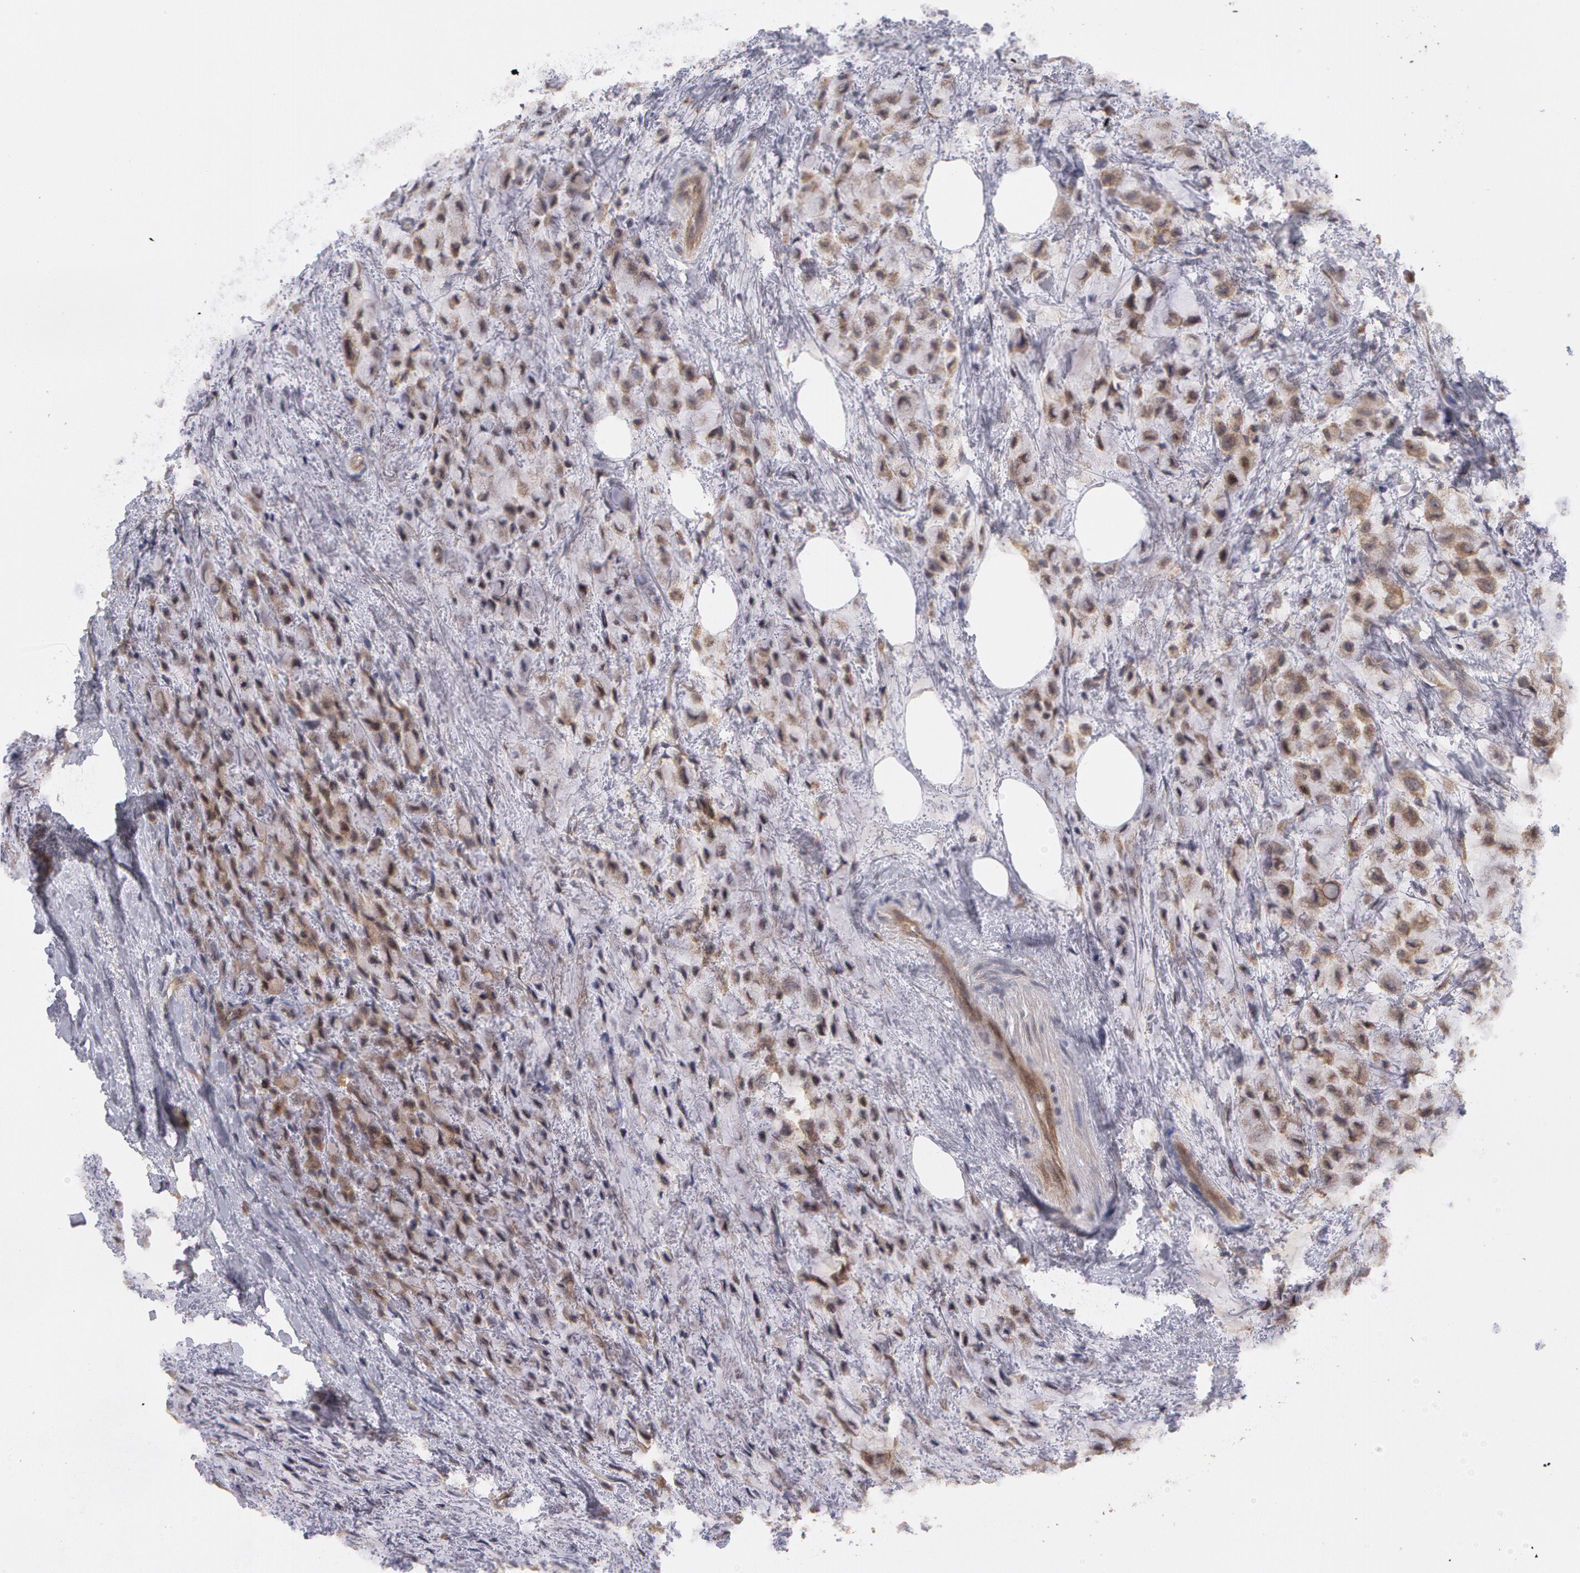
{"staining": {"intensity": "weak", "quantity": "25%-75%", "location": "nuclear"}, "tissue": "breast cancer", "cell_type": "Tumor cells", "image_type": "cancer", "snomed": [{"axis": "morphology", "description": "Lobular carcinoma"}, {"axis": "topography", "description": "Breast"}], "caption": "Breast cancer was stained to show a protein in brown. There is low levels of weak nuclear expression in approximately 25%-75% of tumor cells.", "gene": "STX5", "patient": {"sex": "female", "age": 85}}